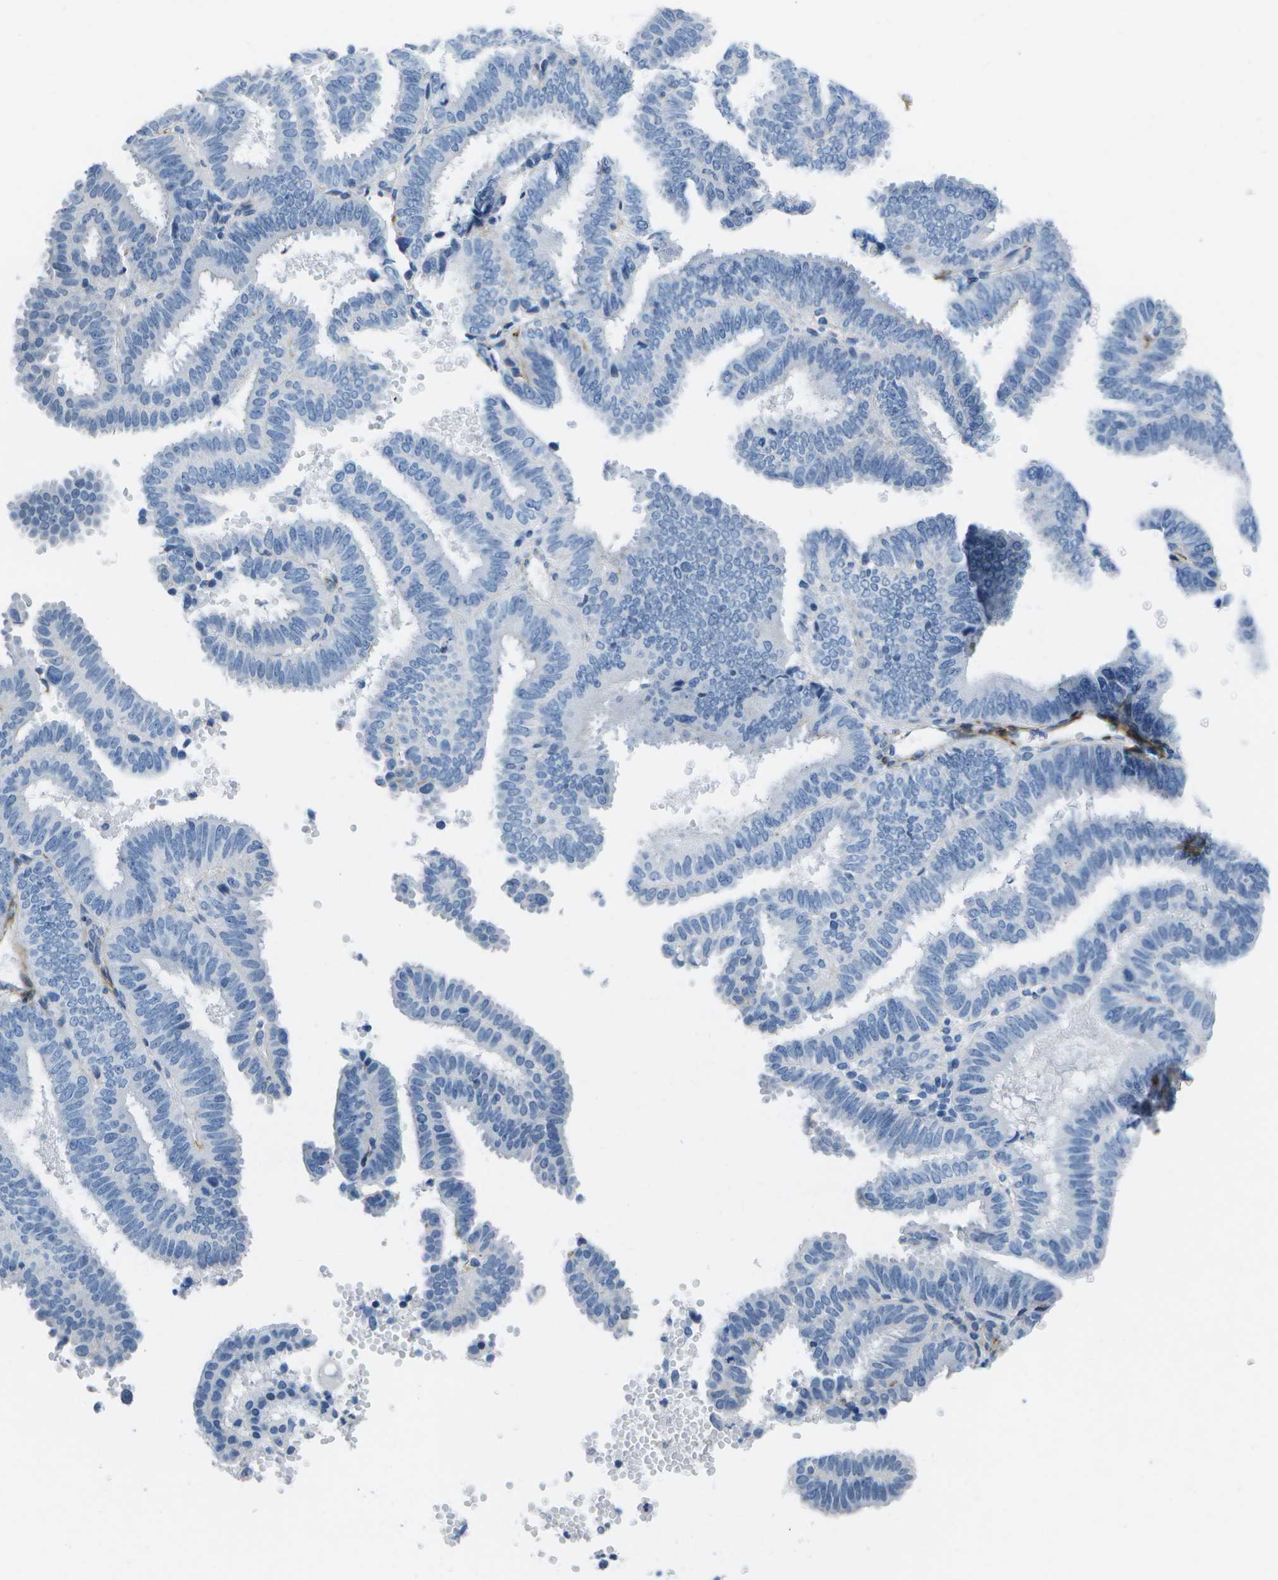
{"staining": {"intensity": "negative", "quantity": "none", "location": "none"}, "tissue": "endometrial cancer", "cell_type": "Tumor cells", "image_type": "cancer", "snomed": [{"axis": "morphology", "description": "Adenocarcinoma, NOS"}, {"axis": "topography", "description": "Endometrium"}], "caption": "IHC photomicrograph of neoplastic tissue: adenocarcinoma (endometrial) stained with DAB (3,3'-diaminobenzidine) shows no significant protein positivity in tumor cells.", "gene": "ADGRG6", "patient": {"sex": "female", "age": 58}}